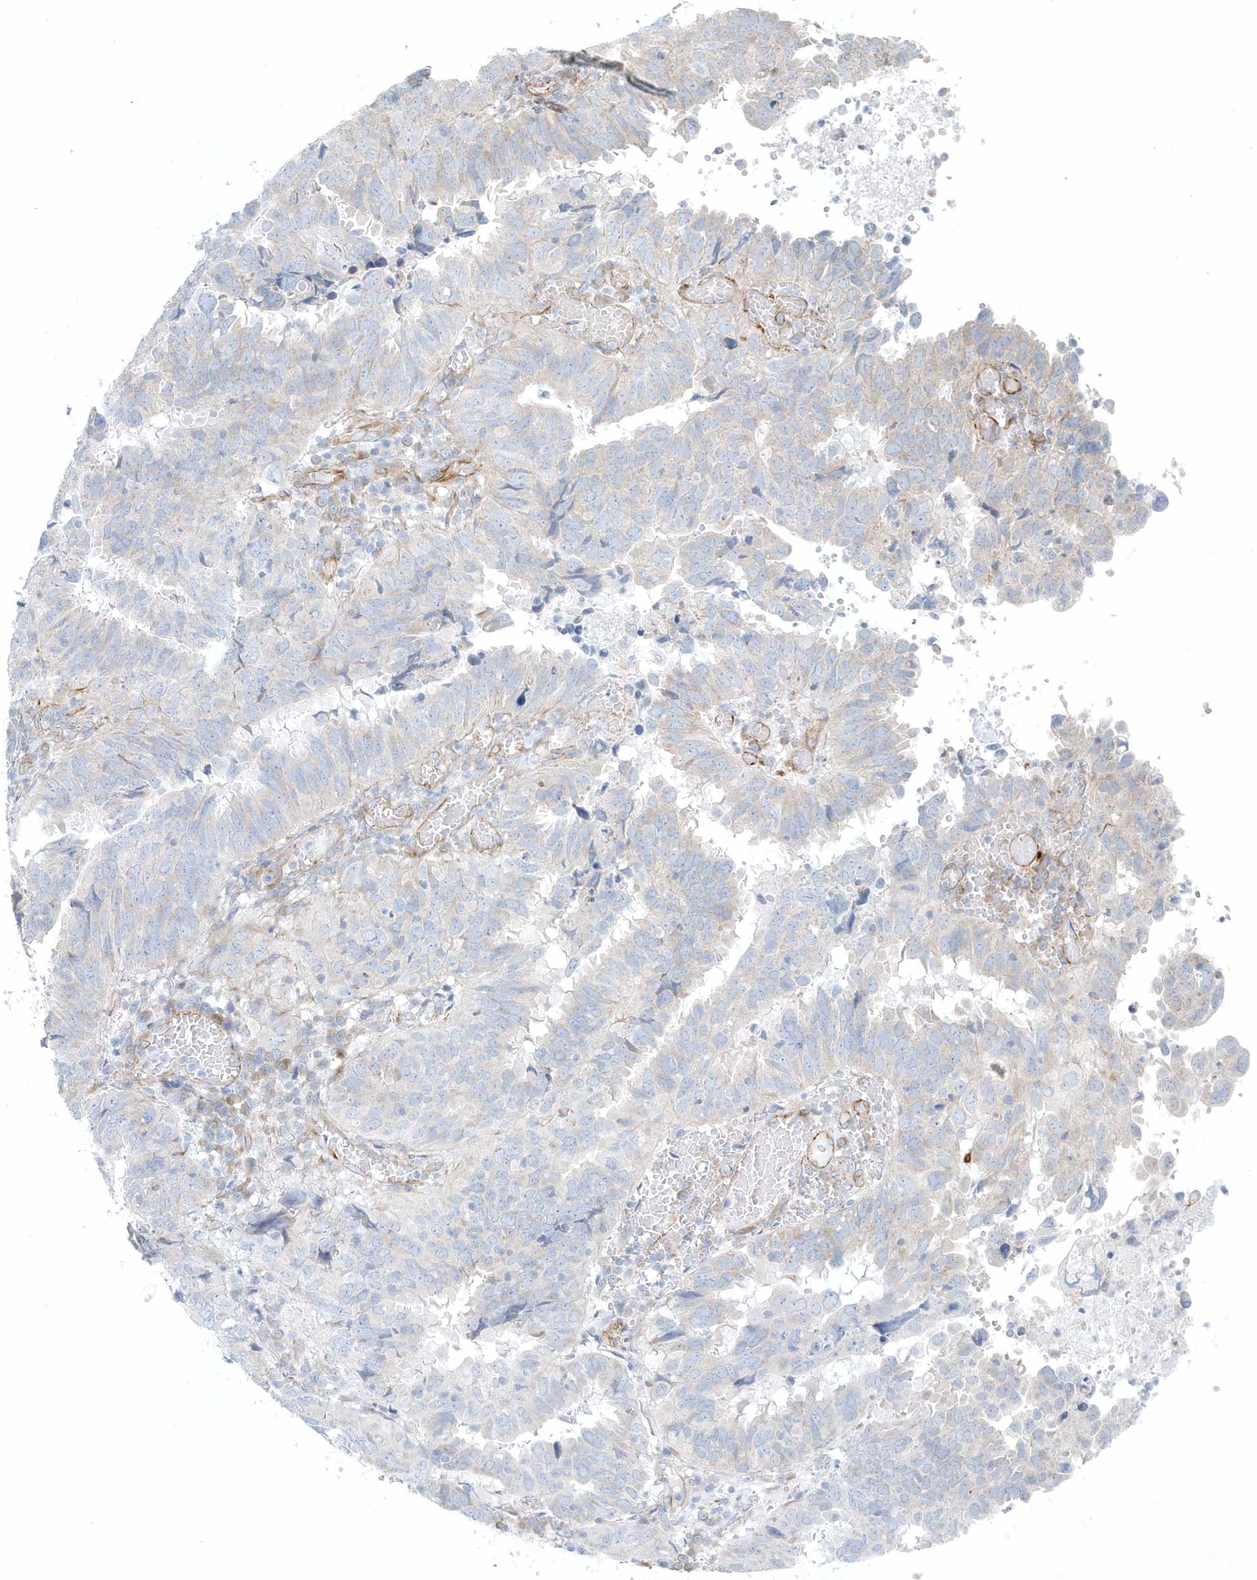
{"staining": {"intensity": "negative", "quantity": "none", "location": "none"}, "tissue": "endometrial cancer", "cell_type": "Tumor cells", "image_type": "cancer", "snomed": [{"axis": "morphology", "description": "Adenocarcinoma, NOS"}, {"axis": "topography", "description": "Uterus"}], "caption": "Immunohistochemical staining of human endometrial cancer (adenocarcinoma) demonstrates no significant expression in tumor cells. (DAB (3,3'-diaminobenzidine) immunohistochemistry with hematoxylin counter stain).", "gene": "GPR152", "patient": {"sex": "female", "age": 77}}